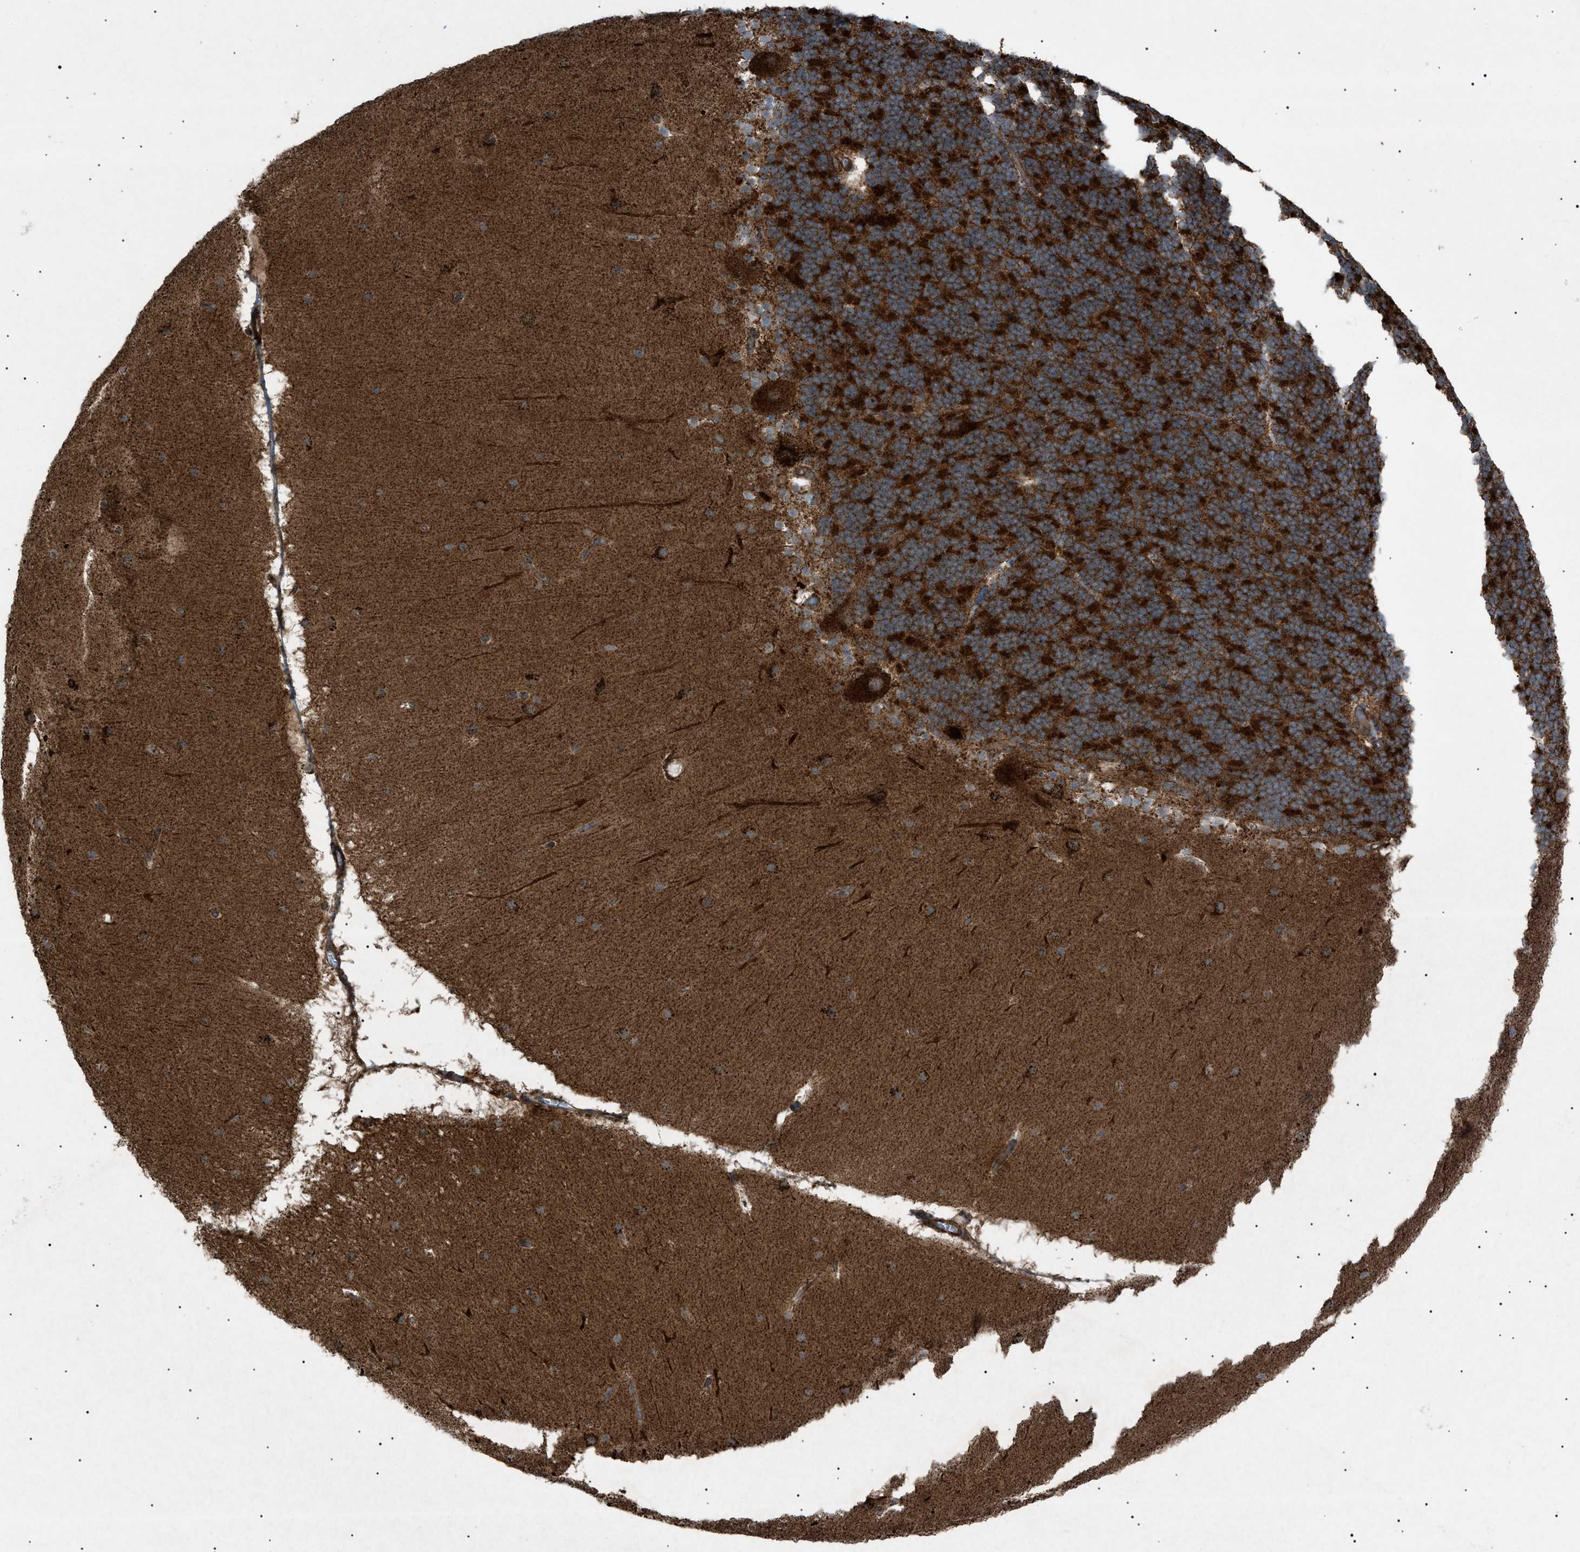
{"staining": {"intensity": "strong", "quantity": ">75%", "location": "cytoplasmic/membranous"}, "tissue": "cerebellum", "cell_type": "Cells in granular layer", "image_type": "normal", "snomed": [{"axis": "morphology", "description": "Normal tissue, NOS"}, {"axis": "topography", "description": "Cerebellum"}], "caption": "This photomicrograph reveals benign cerebellum stained with IHC to label a protein in brown. The cytoplasmic/membranous of cells in granular layer show strong positivity for the protein. Nuclei are counter-stained blue.", "gene": "C1GALT1C1", "patient": {"sex": "female", "age": 19}}